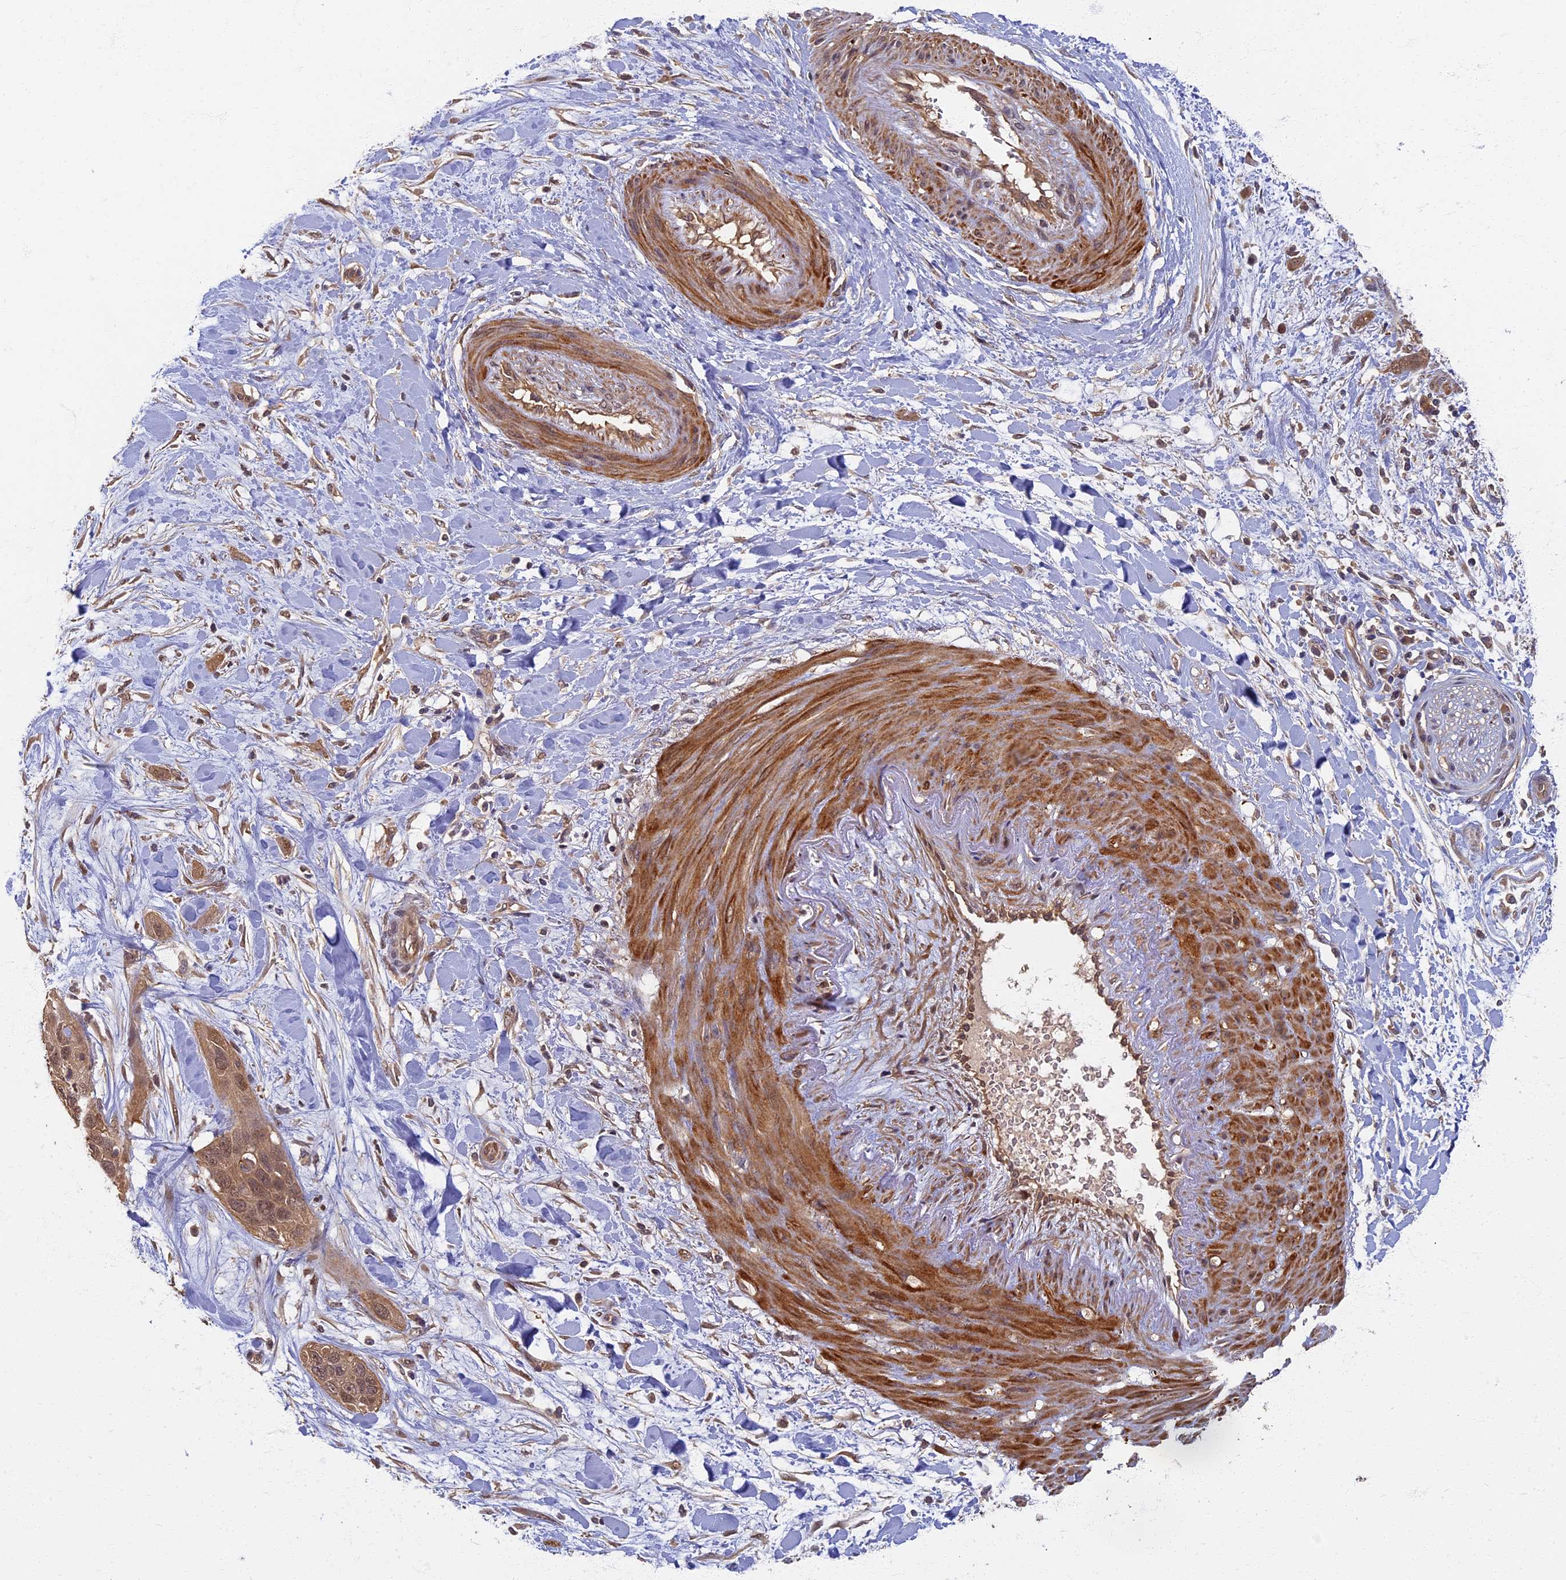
{"staining": {"intensity": "moderate", "quantity": ">75%", "location": "cytoplasmic/membranous,nuclear"}, "tissue": "pancreatic cancer", "cell_type": "Tumor cells", "image_type": "cancer", "snomed": [{"axis": "morphology", "description": "Adenocarcinoma, NOS"}, {"axis": "topography", "description": "Pancreas"}], "caption": "About >75% of tumor cells in human pancreatic adenocarcinoma show moderate cytoplasmic/membranous and nuclear protein positivity as visualized by brown immunohistochemical staining.", "gene": "RSPH3", "patient": {"sex": "female", "age": 60}}